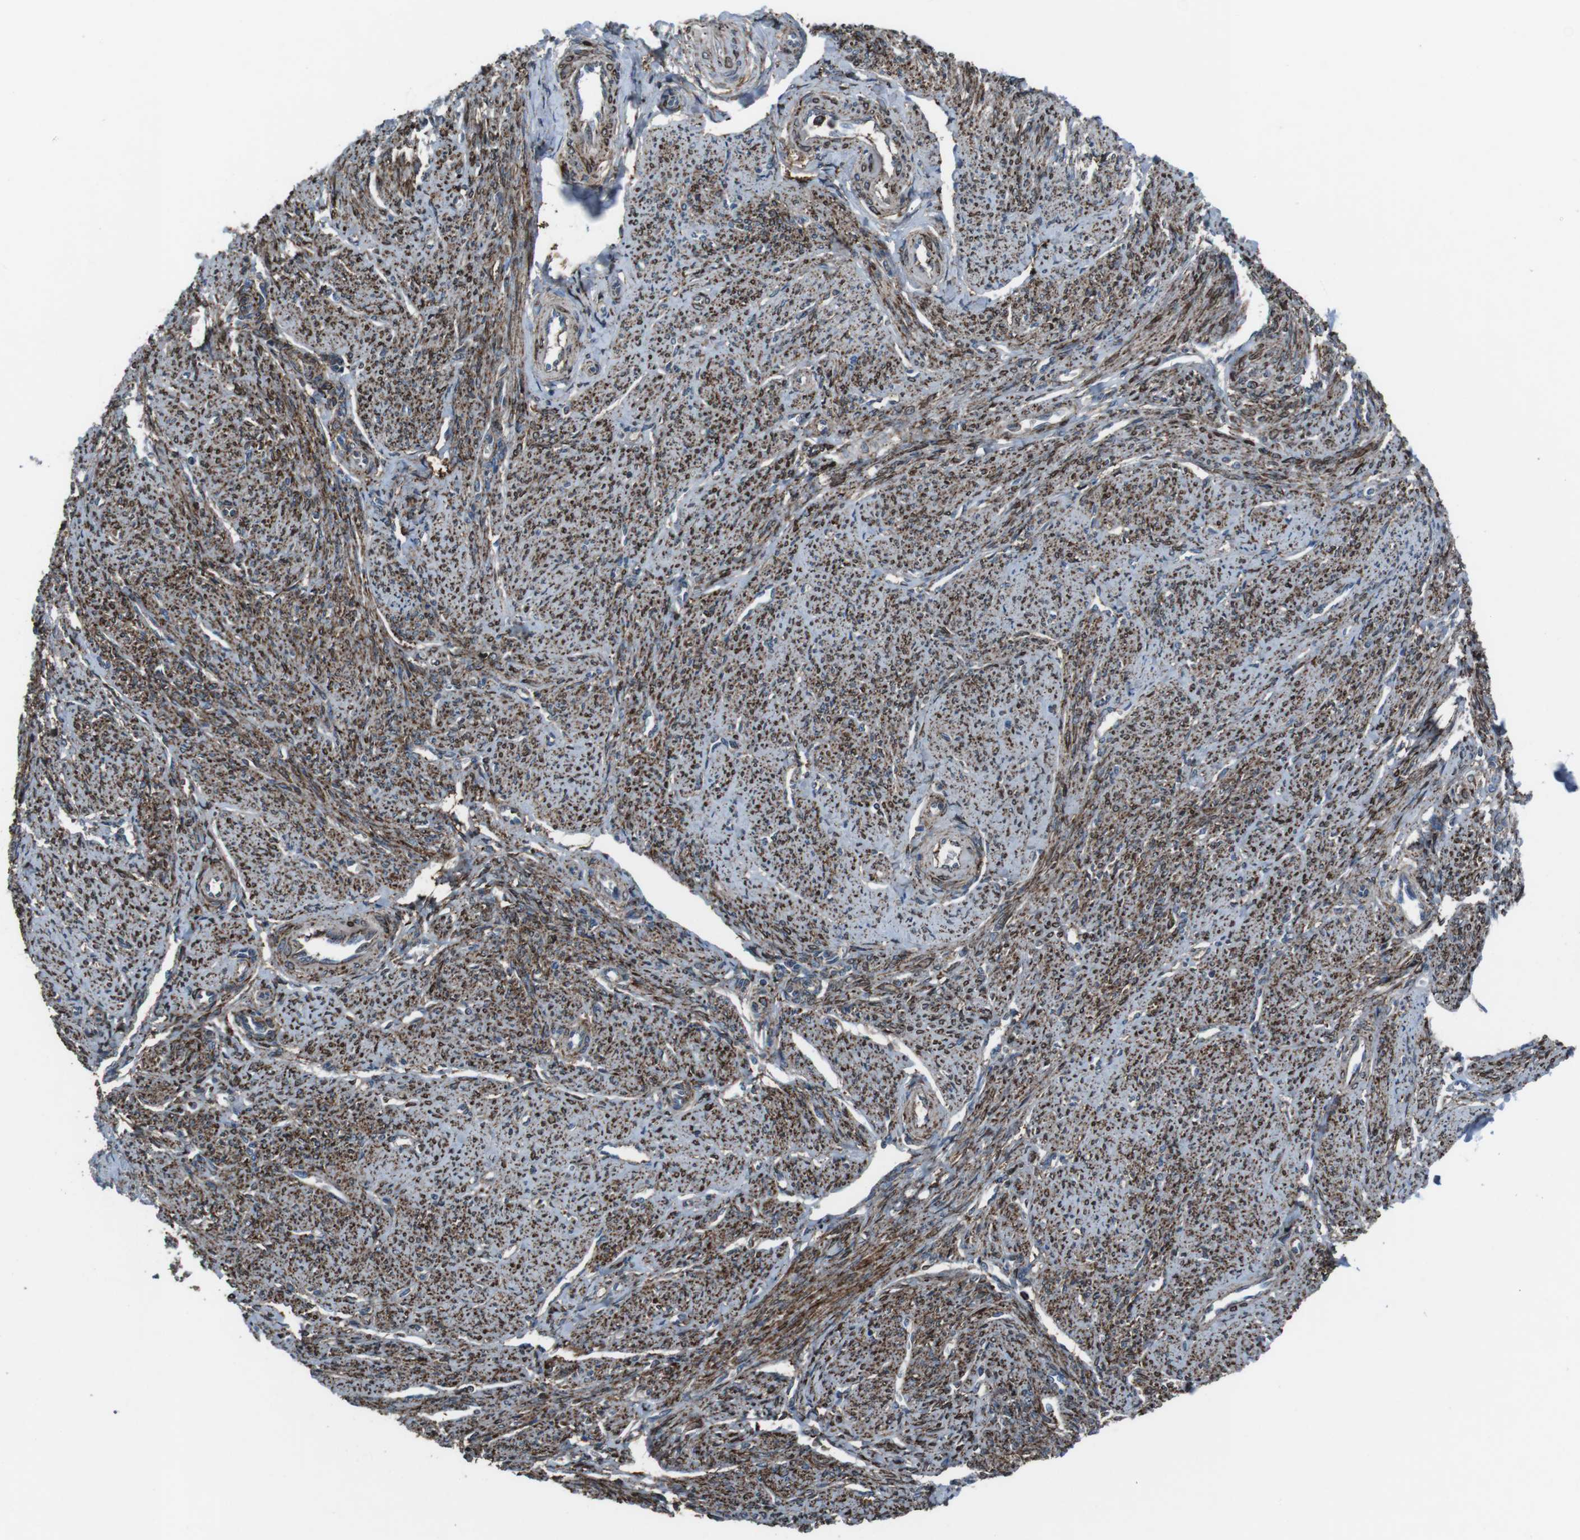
{"staining": {"intensity": "moderate", "quantity": ">75%", "location": "cytoplasmic/membranous"}, "tissue": "smooth muscle", "cell_type": "Smooth muscle cells", "image_type": "normal", "snomed": [{"axis": "morphology", "description": "Normal tissue, NOS"}, {"axis": "topography", "description": "Smooth muscle"}], "caption": "Smooth muscle stained for a protein (brown) demonstrates moderate cytoplasmic/membranous positive staining in about >75% of smooth muscle cells.", "gene": "GDF10", "patient": {"sex": "female", "age": 65}}